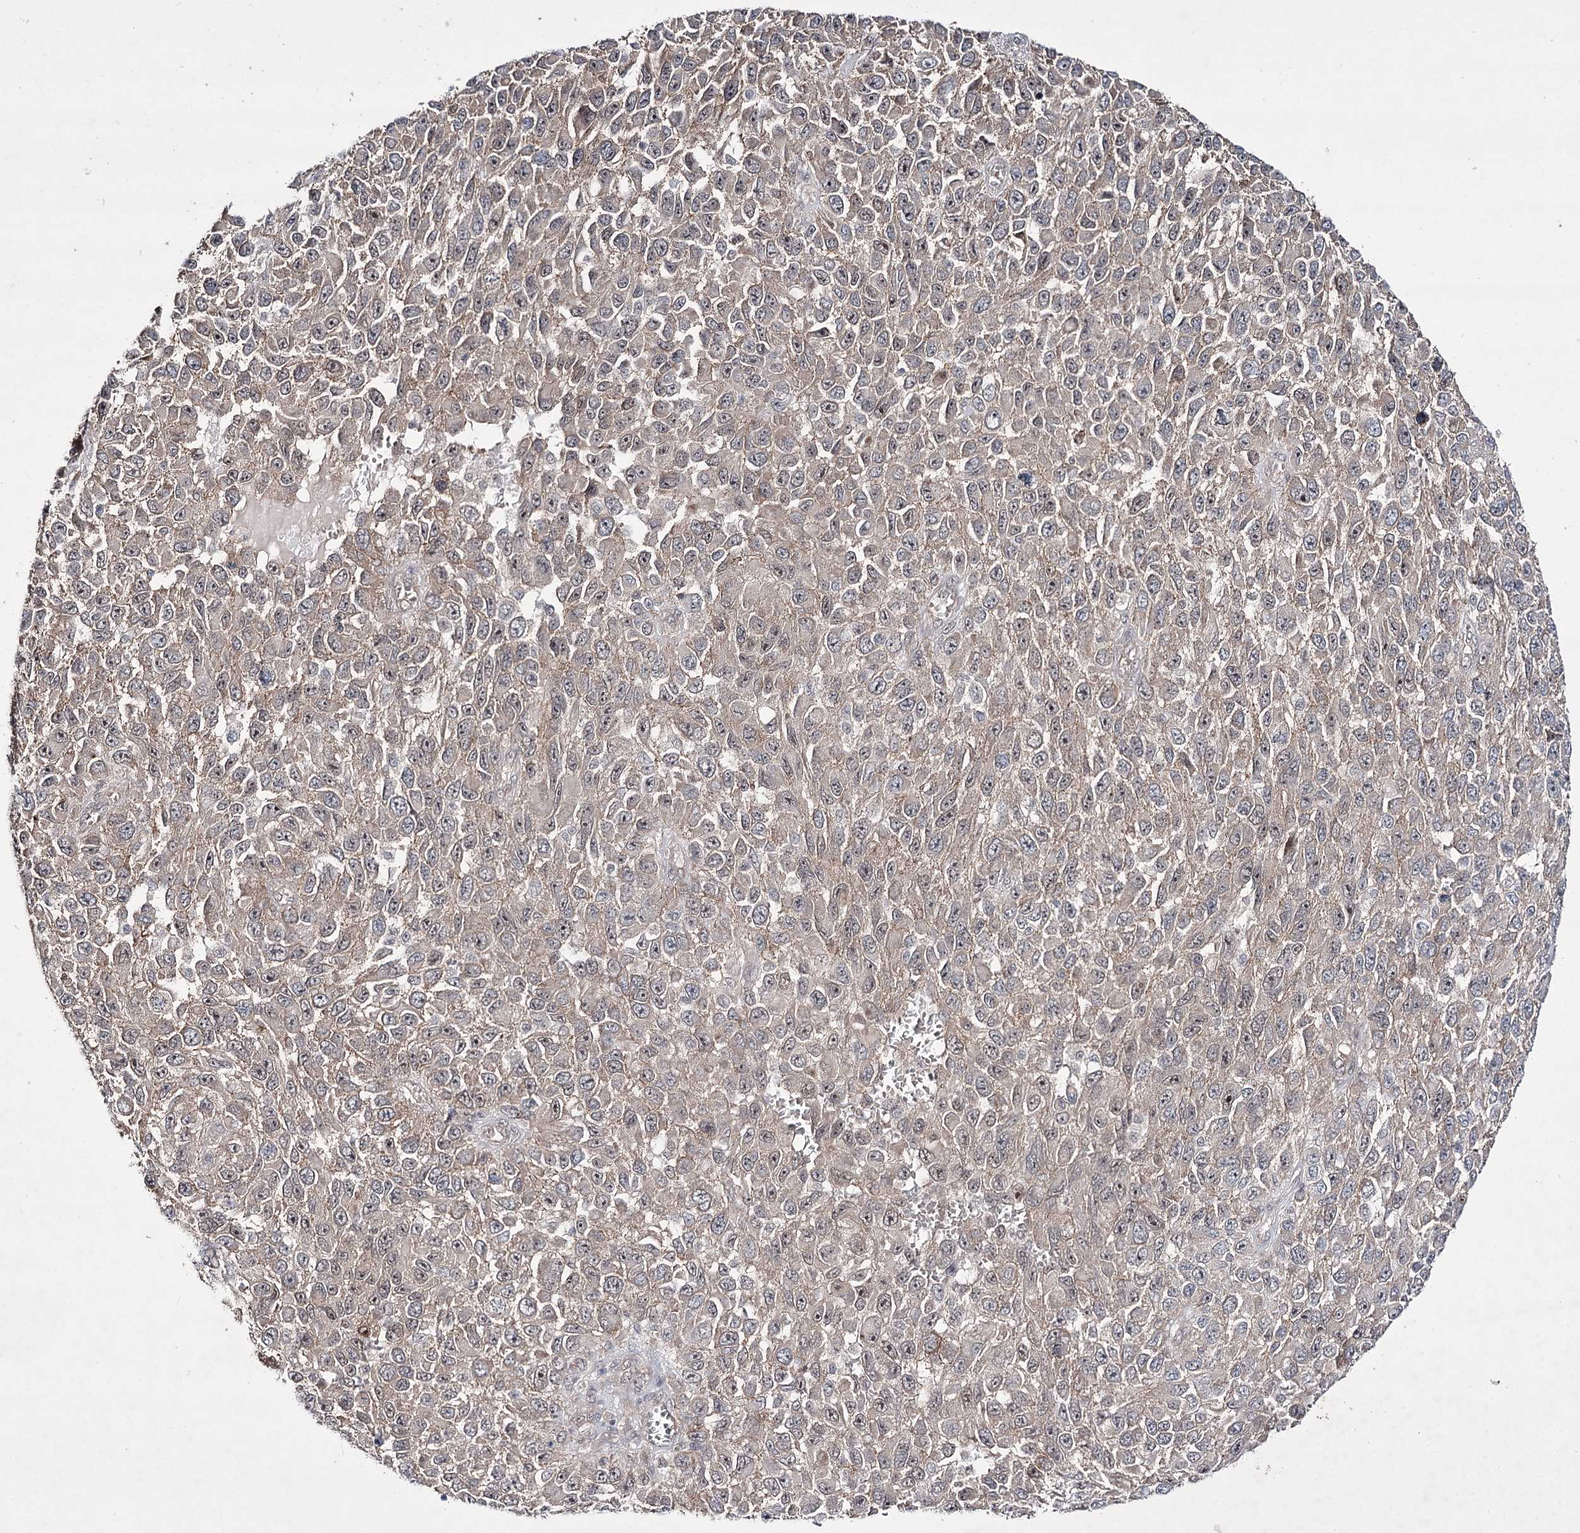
{"staining": {"intensity": "weak", "quantity": ">75%", "location": "cytoplasmic/membranous"}, "tissue": "melanoma", "cell_type": "Tumor cells", "image_type": "cancer", "snomed": [{"axis": "morphology", "description": "Normal tissue, NOS"}, {"axis": "morphology", "description": "Malignant melanoma, NOS"}, {"axis": "topography", "description": "Skin"}], "caption": "Protein analysis of malignant melanoma tissue exhibits weak cytoplasmic/membranous expression in about >75% of tumor cells.", "gene": "HOXC11", "patient": {"sex": "female", "age": 96}}